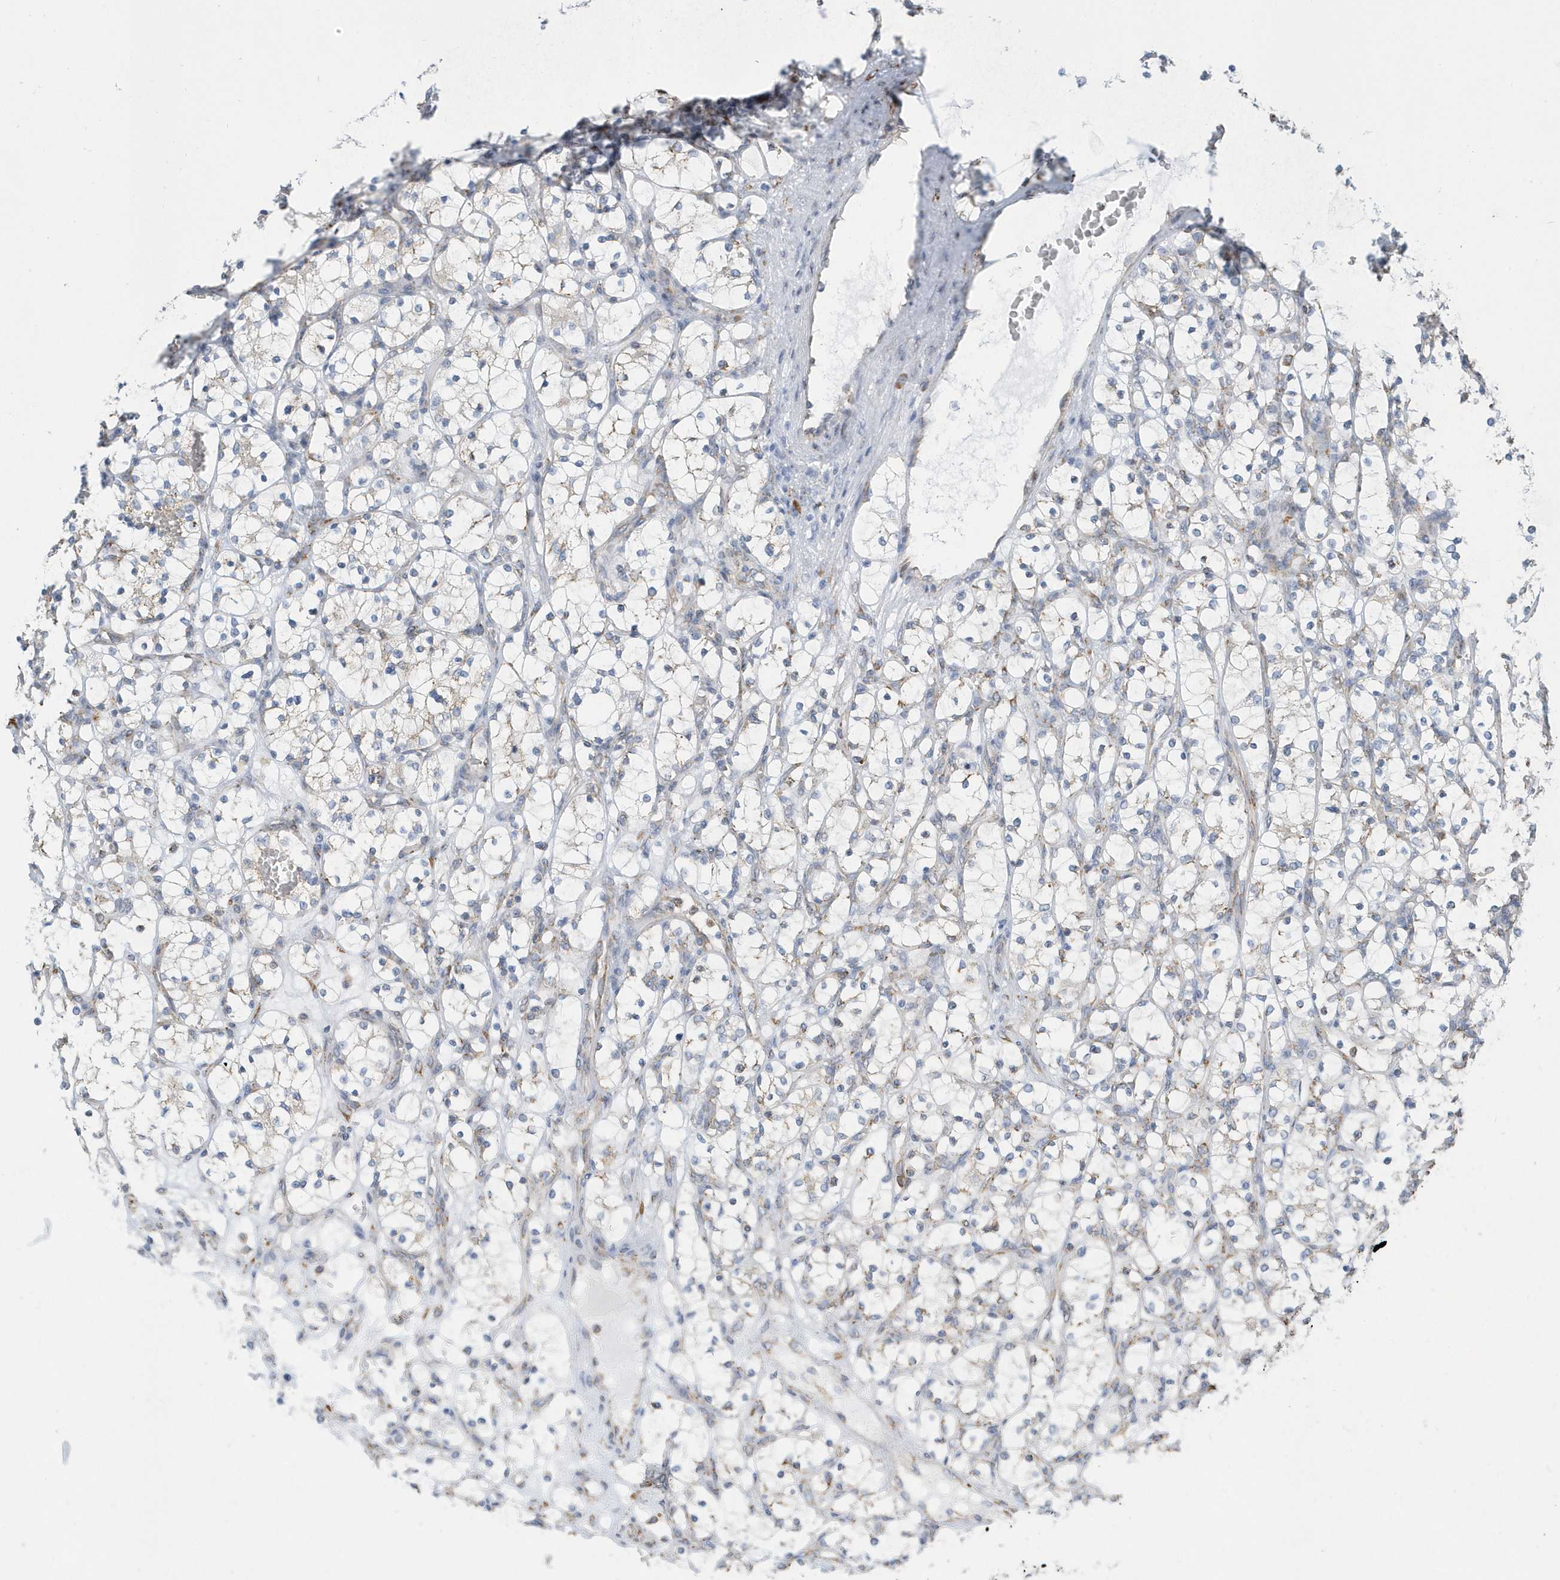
{"staining": {"intensity": "negative", "quantity": "none", "location": "none"}, "tissue": "renal cancer", "cell_type": "Tumor cells", "image_type": "cancer", "snomed": [{"axis": "morphology", "description": "Adenocarcinoma, NOS"}, {"axis": "topography", "description": "Kidney"}], "caption": "Micrograph shows no significant protein staining in tumor cells of renal cancer.", "gene": "DCAF1", "patient": {"sex": "female", "age": 69}}